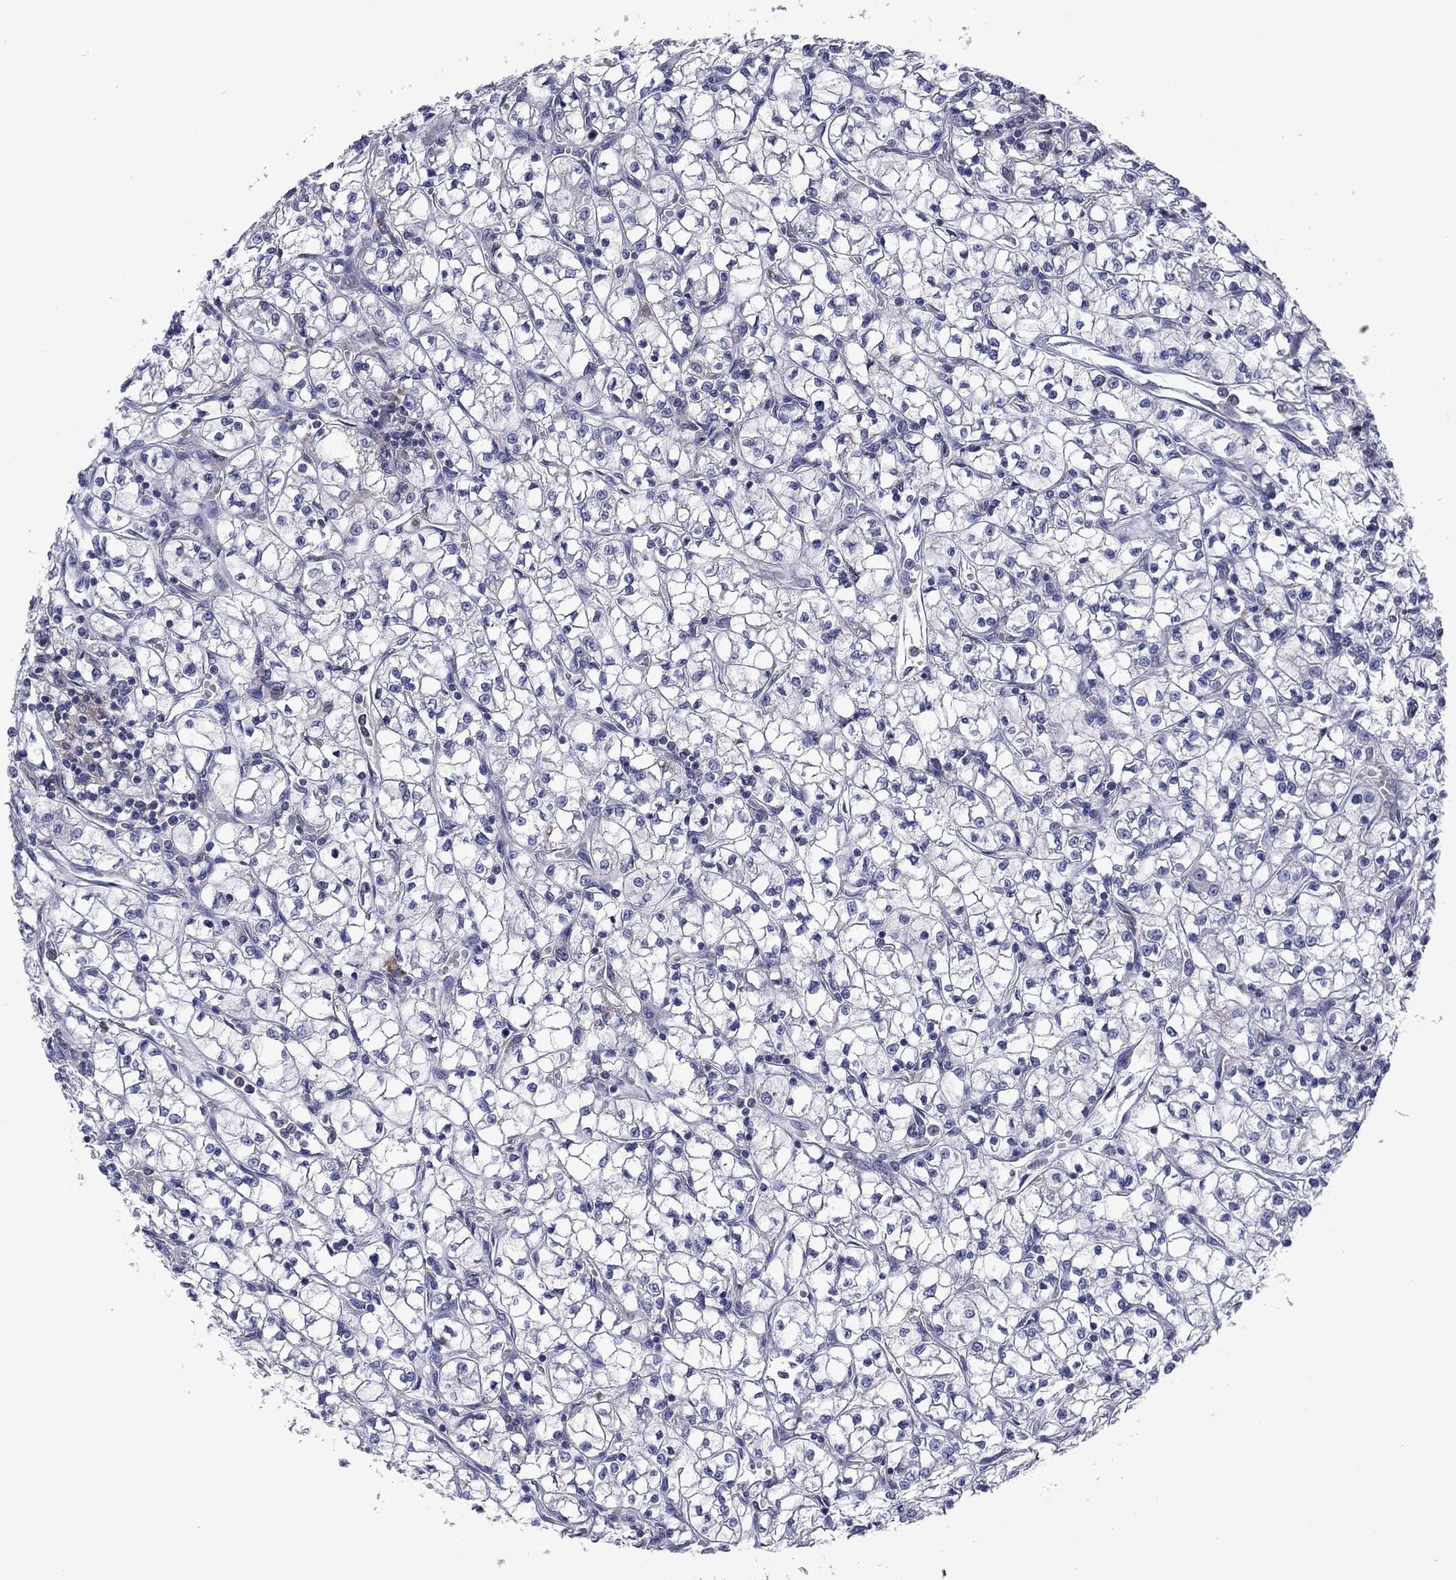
{"staining": {"intensity": "negative", "quantity": "none", "location": "none"}, "tissue": "renal cancer", "cell_type": "Tumor cells", "image_type": "cancer", "snomed": [{"axis": "morphology", "description": "Adenocarcinoma, NOS"}, {"axis": "topography", "description": "Kidney"}], "caption": "High magnification brightfield microscopy of renal cancer (adenocarcinoma) stained with DAB (brown) and counterstained with hematoxylin (blue): tumor cells show no significant positivity.", "gene": "MEA1", "patient": {"sex": "female", "age": 64}}